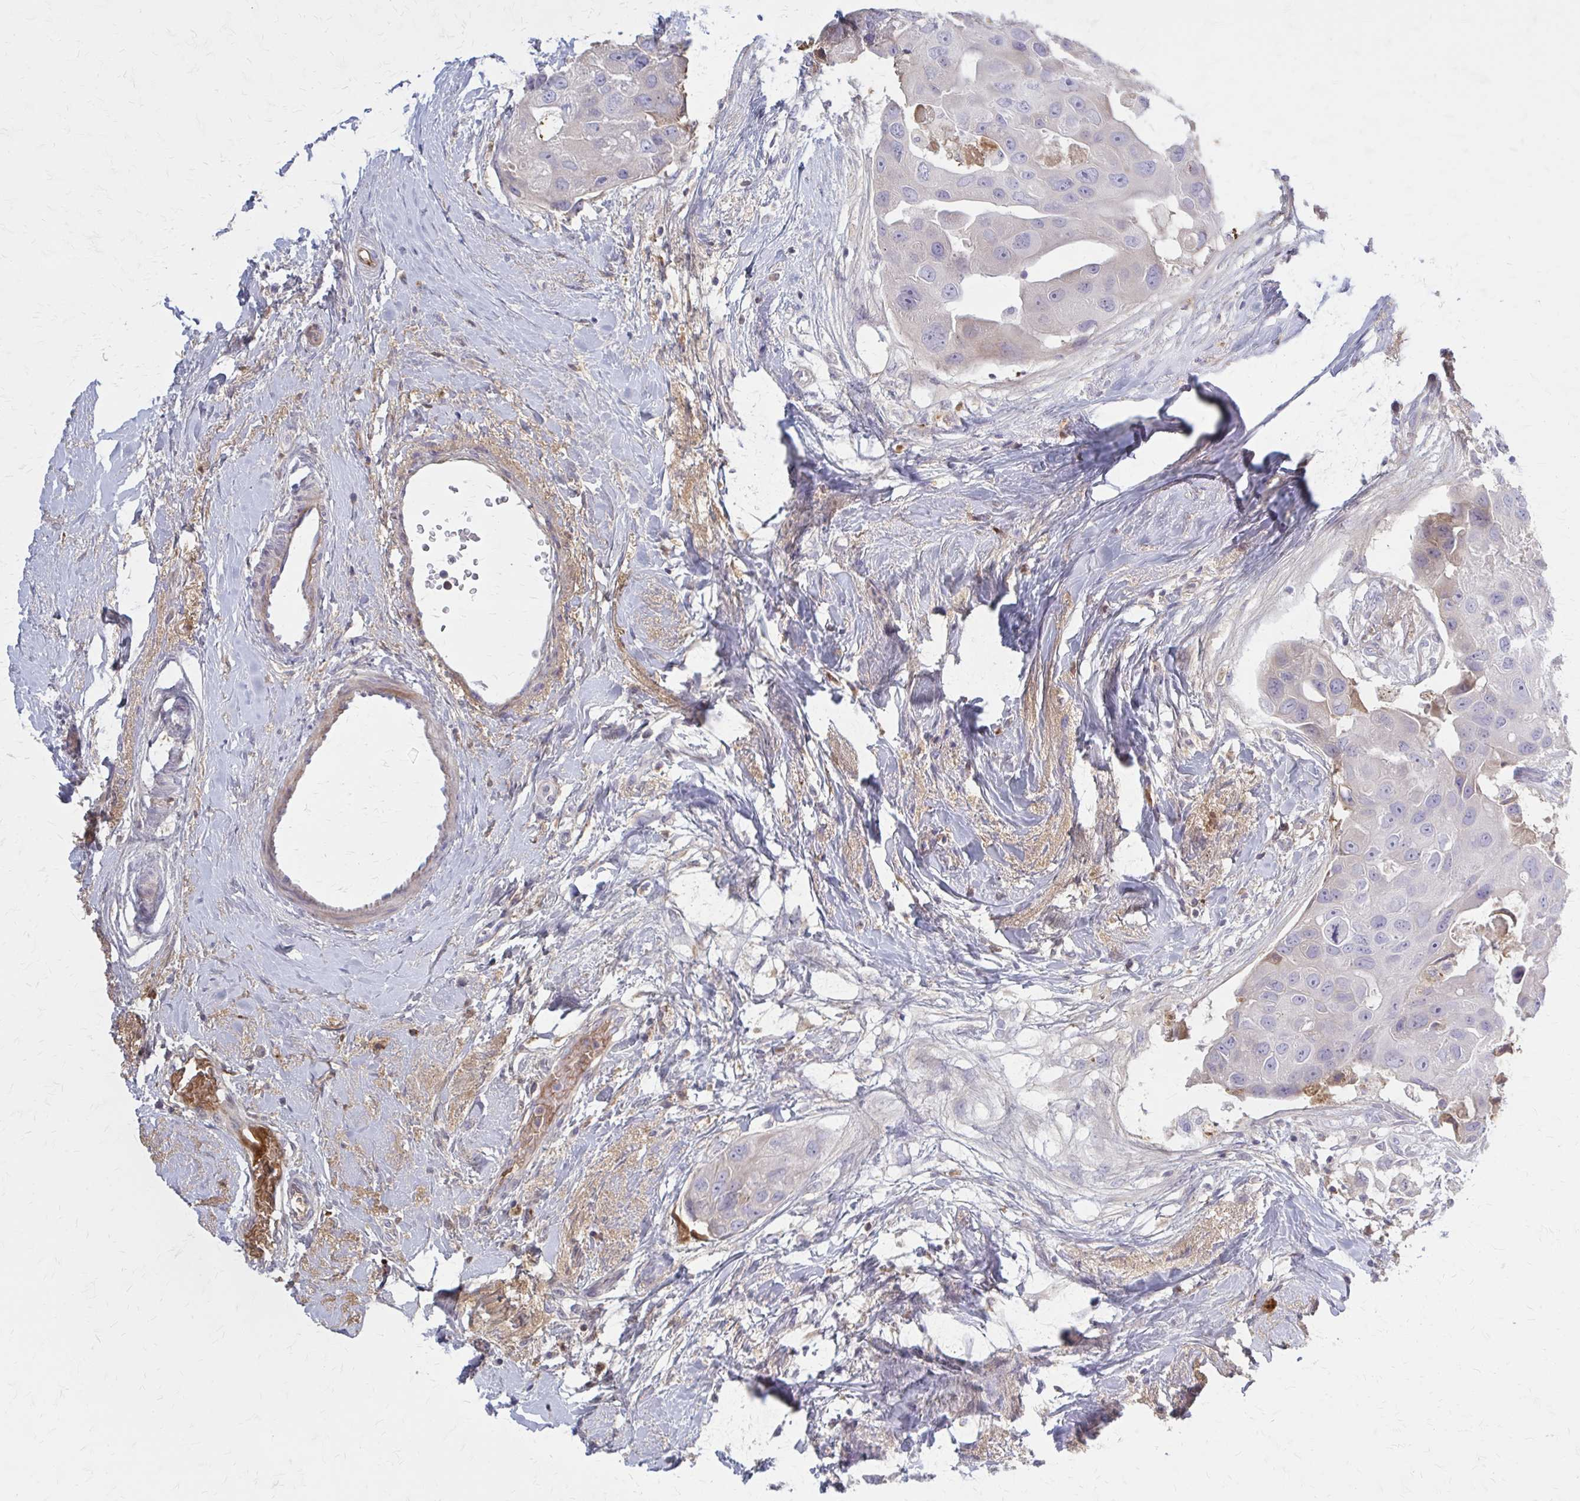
{"staining": {"intensity": "negative", "quantity": "none", "location": "none"}, "tissue": "breast cancer", "cell_type": "Tumor cells", "image_type": "cancer", "snomed": [{"axis": "morphology", "description": "Duct carcinoma"}, {"axis": "topography", "description": "Breast"}], "caption": "High magnification brightfield microscopy of breast cancer stained with DAB (3,3'-diaminobenzidine) (brown) and counterstained with hematoxylin (blue): tumor cells show no significant staining.", "gene": "SERPIND1", "patient": {"sex": "female", "age": 43}}